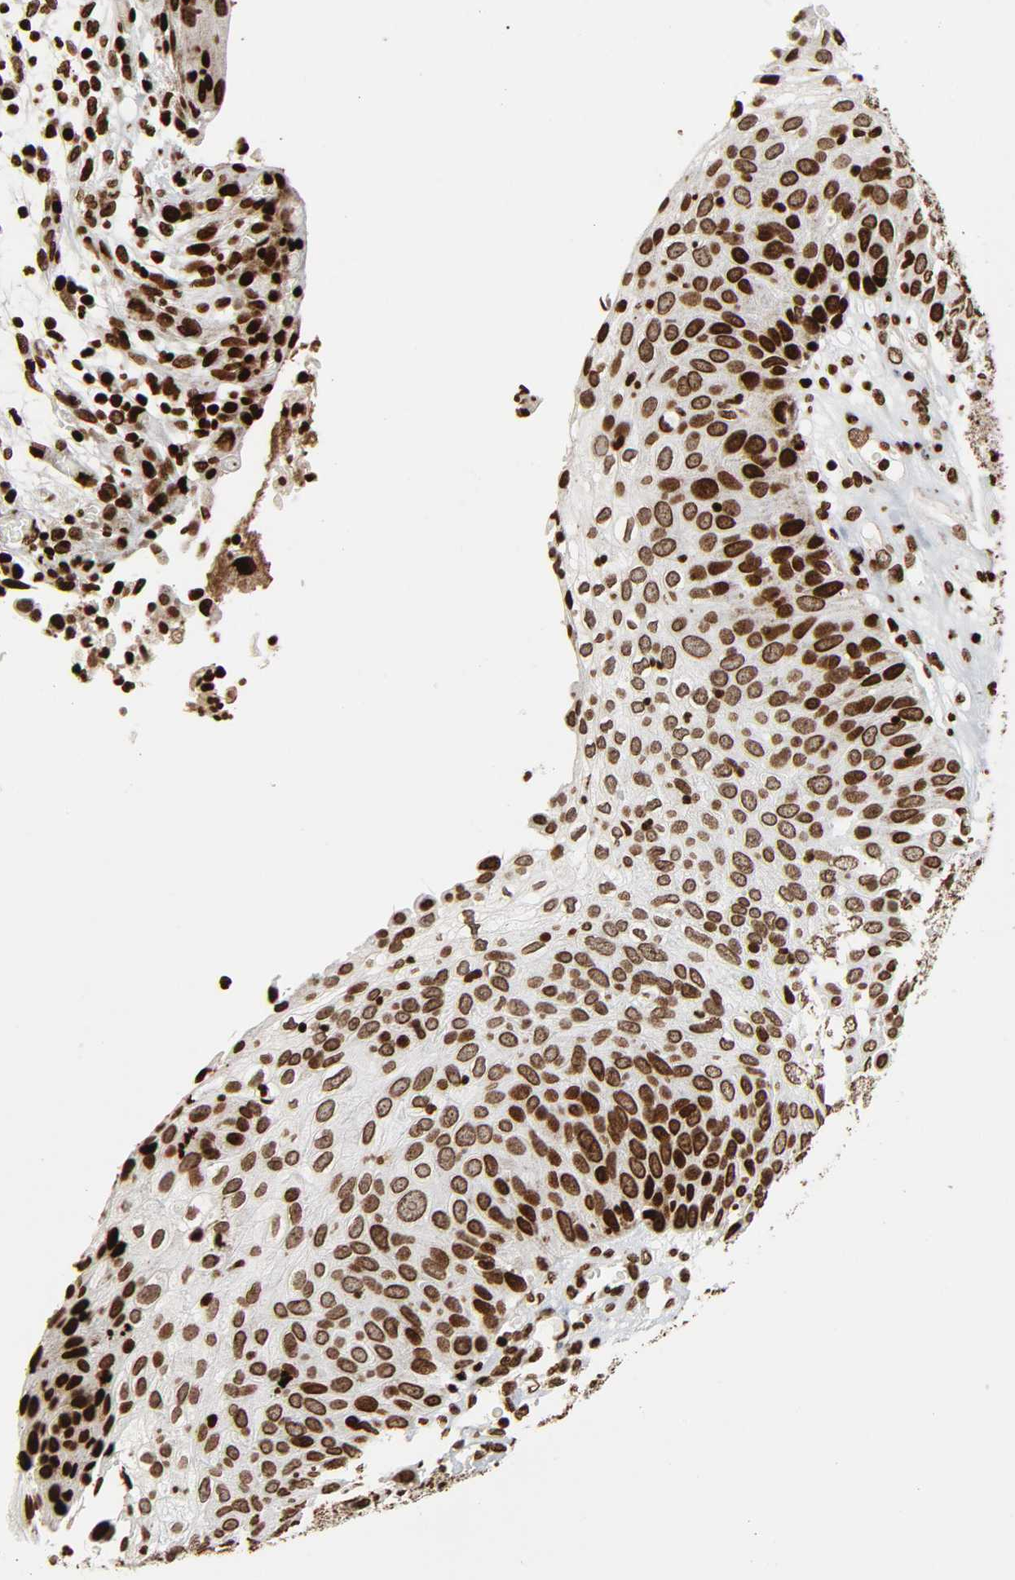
{"staining": {"intensity": "moderate", "quantity": ">75%", "location": "cytoplasmic/membranous,nuclear"}, "tissue": "skin cancer", "cell_type": "Tumor cells", "image_type": "cancer", "snomed": [{"axis": "morphology", "description": "Squamous cell carcinoma, NOS"}, {"axis": "topography", "description": "Skin"}], "caption": "Protein staining of skin cancer (squamous cell carcinoma) tissue exhibits moderate cytoplasmic/membranous and nuclear staining in approximately >75% of tumor cells. (DAB IHC with brightfield microscopy, high magnification).", "gene": "RXRA", "patient": {"sex": "male", "age": 87}}